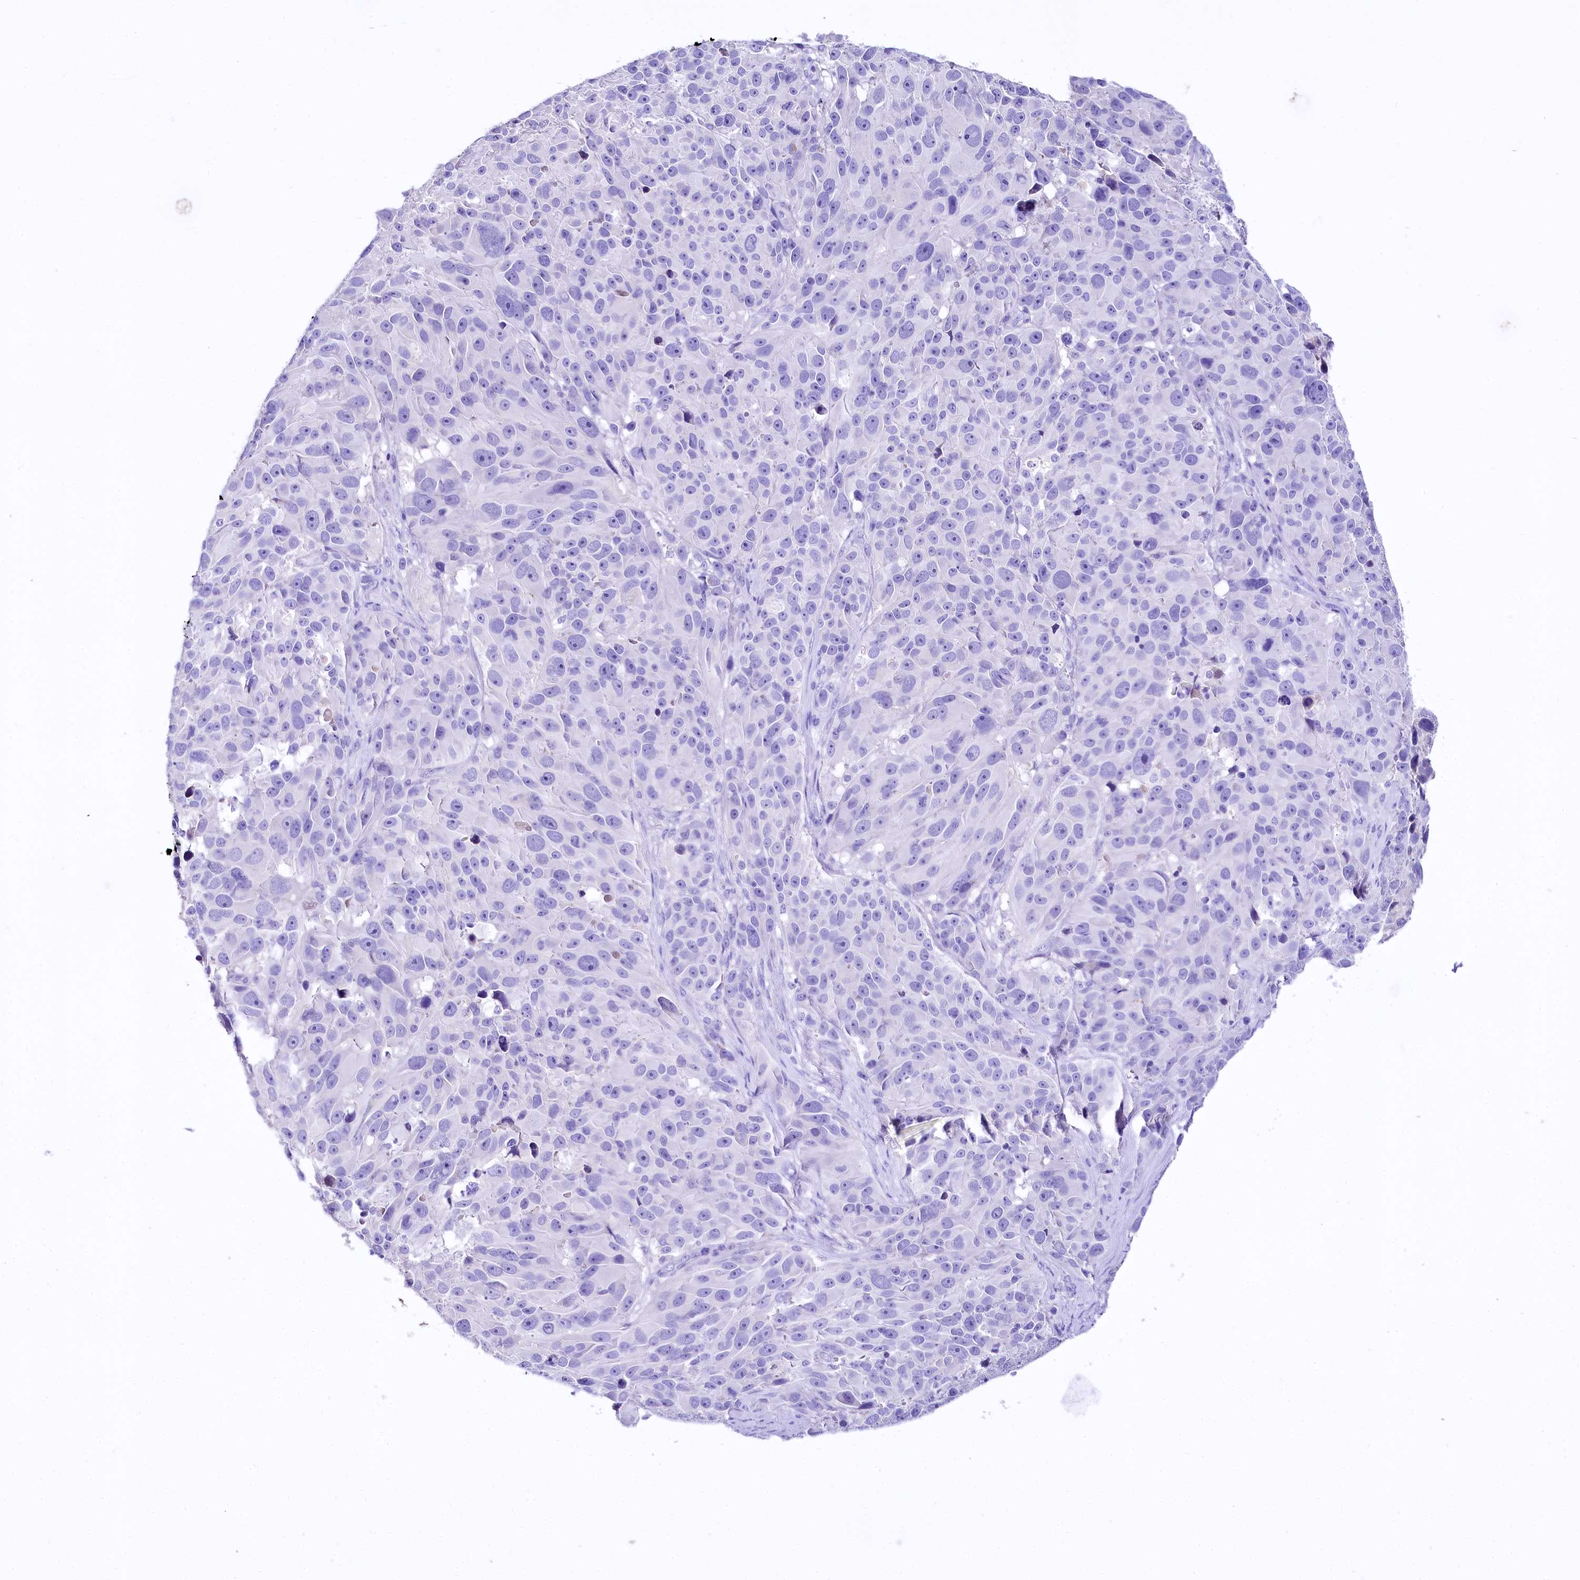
{"staining": {"intensity": "negative", "quantity": "none", "location": "none"}, "tissue": "melanoma", "cell_type": "Tumor cells", "image_type": "cancer", "snomed": [{"axis": "morphology", "description": "Malignant melanoma, NOS"}, {"axis": "topography", "description": "Skin"}], "caption": "Human melanoma stained for a protein using immunohistochemistry (IHC) displays no staining in tumor cells.", "gene": "A2ML1", "patient": {"sex": "male", "age": 84}}